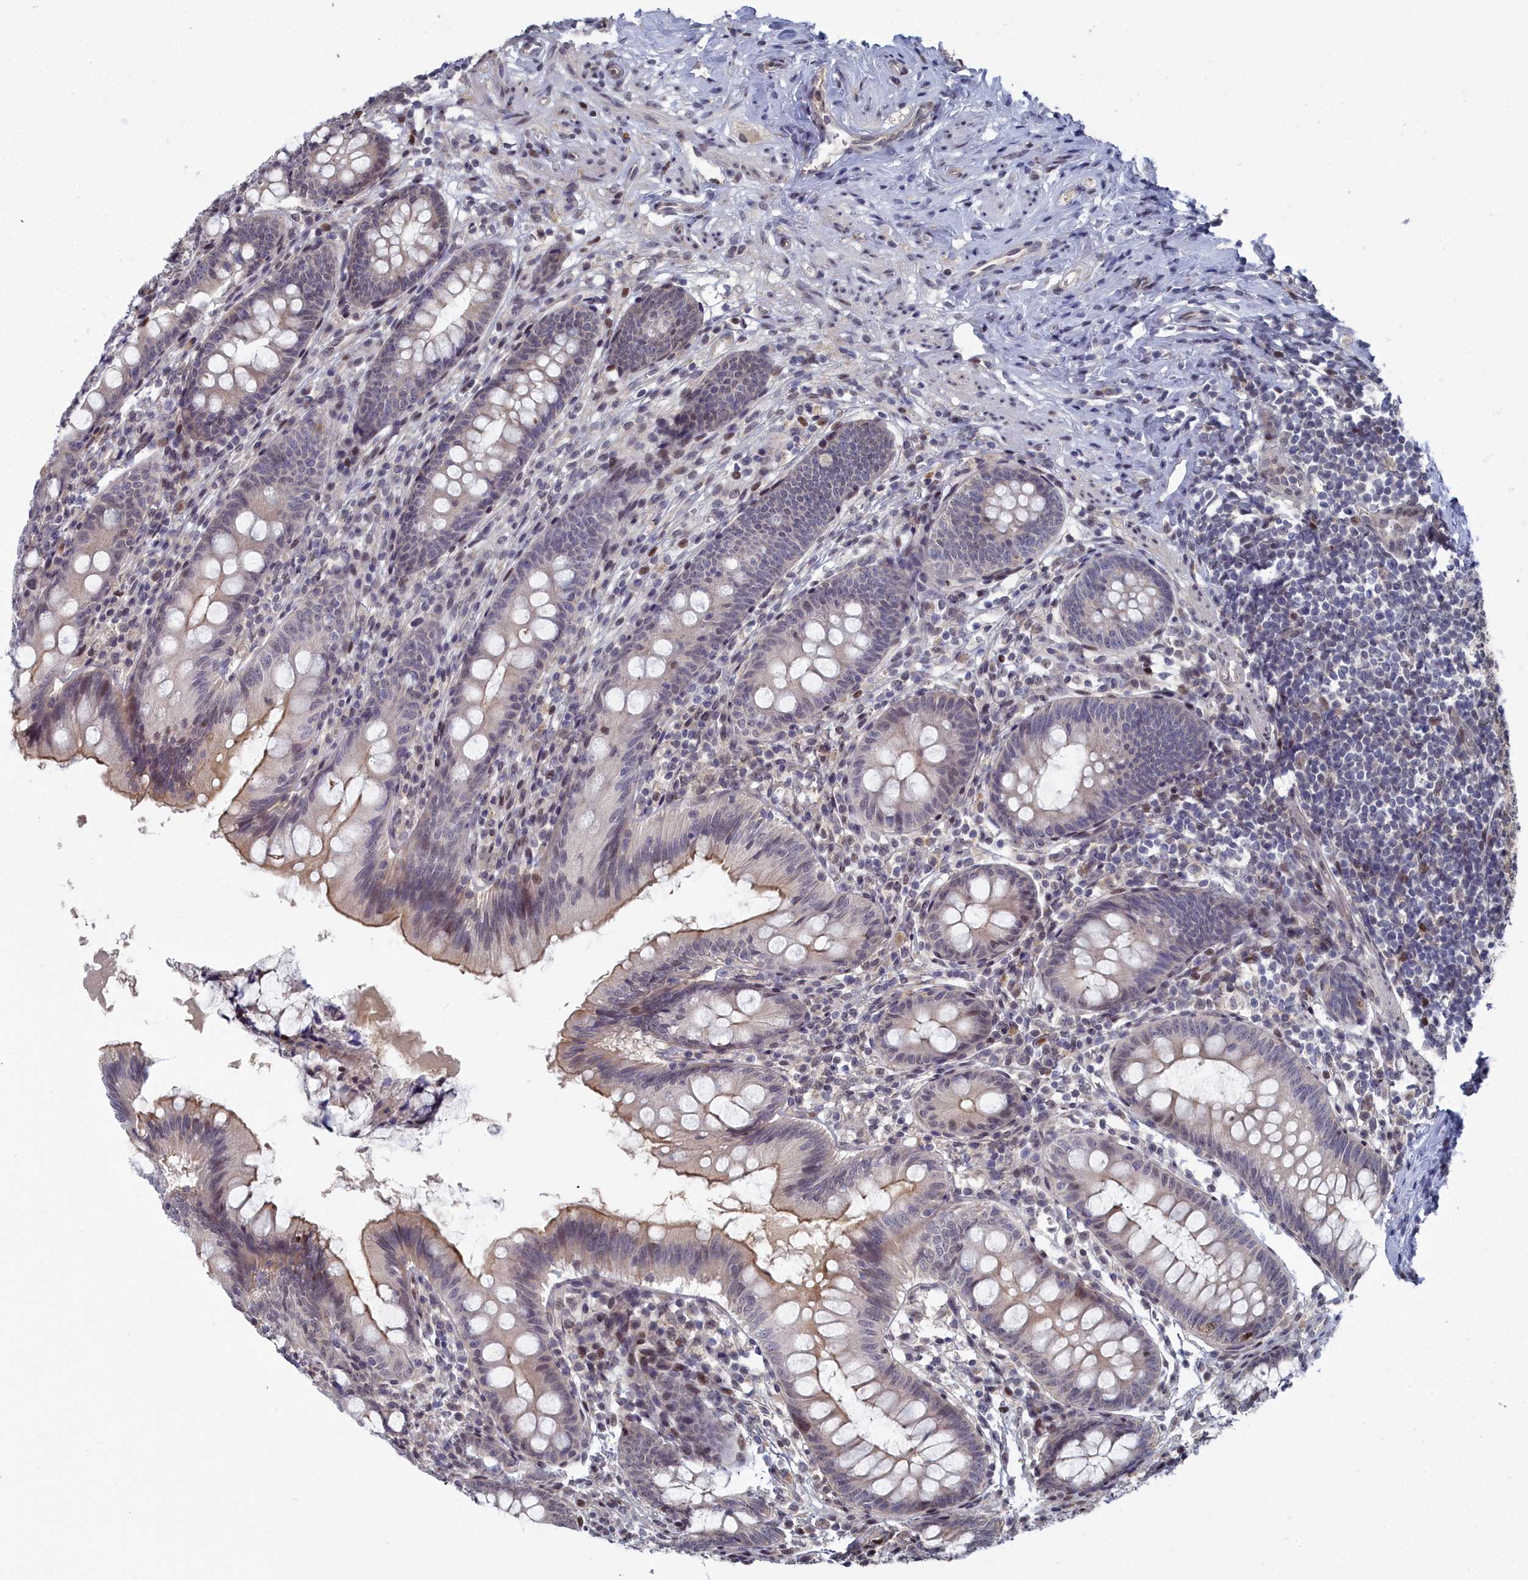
{"staining": {"intensity": "moderate", "quantity": "<25%", "location": "cytoplasmic/membranous"}, "tissue": "appendix", "cell_type": "Glandular cells", "image_type": "normal", "snomed": [{"axis": "morphology", "description": "Normal tissue, NOS"}, {"axis": "topography", "description": "Appendix"}], "caption": "Appendix stained with immunohistochemistry displays moderate cytoplasmic/membranous expression in approximately <25% of glandular cells.", "gene": "RPS27A", "patient": {"sex": "female", "age": 51}}